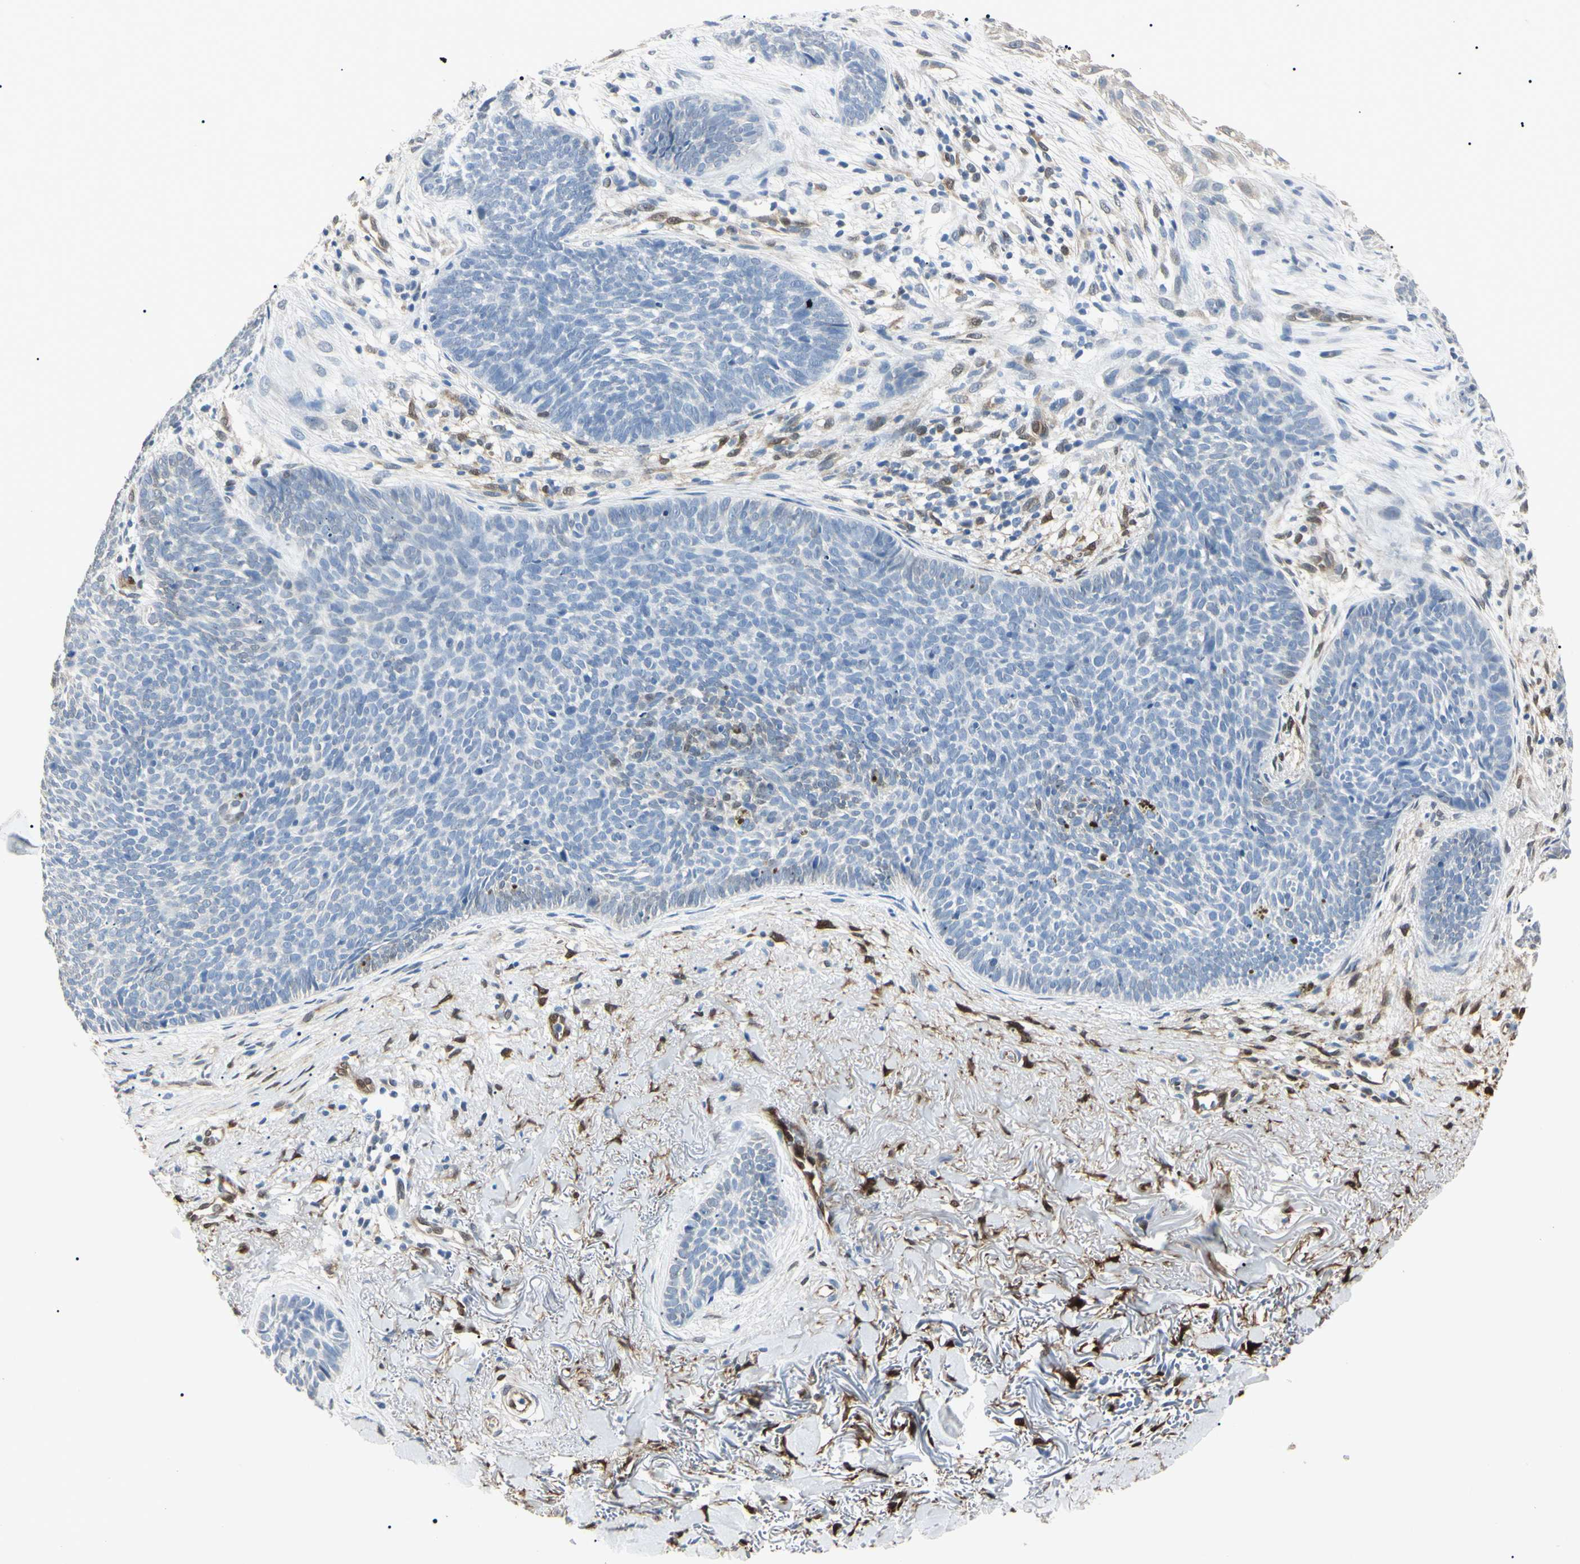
{"staining": {"intensity": "negative", "quantity": "none", "location": "none"}, "tissue": "skin cancer", "cell_type": "Tumor cells", "image_type": "cancer", "snomed": [{"axis": "morphology", "description": "Basal cell carcinoma"}, {"axis": "topography", "description": "Skin"}], "caption": "Tumor cells show no significant staining in skin basal cell carcinoma.", "gene": "AKR1C3", "patient": {"sex": "female", "age": 70}}